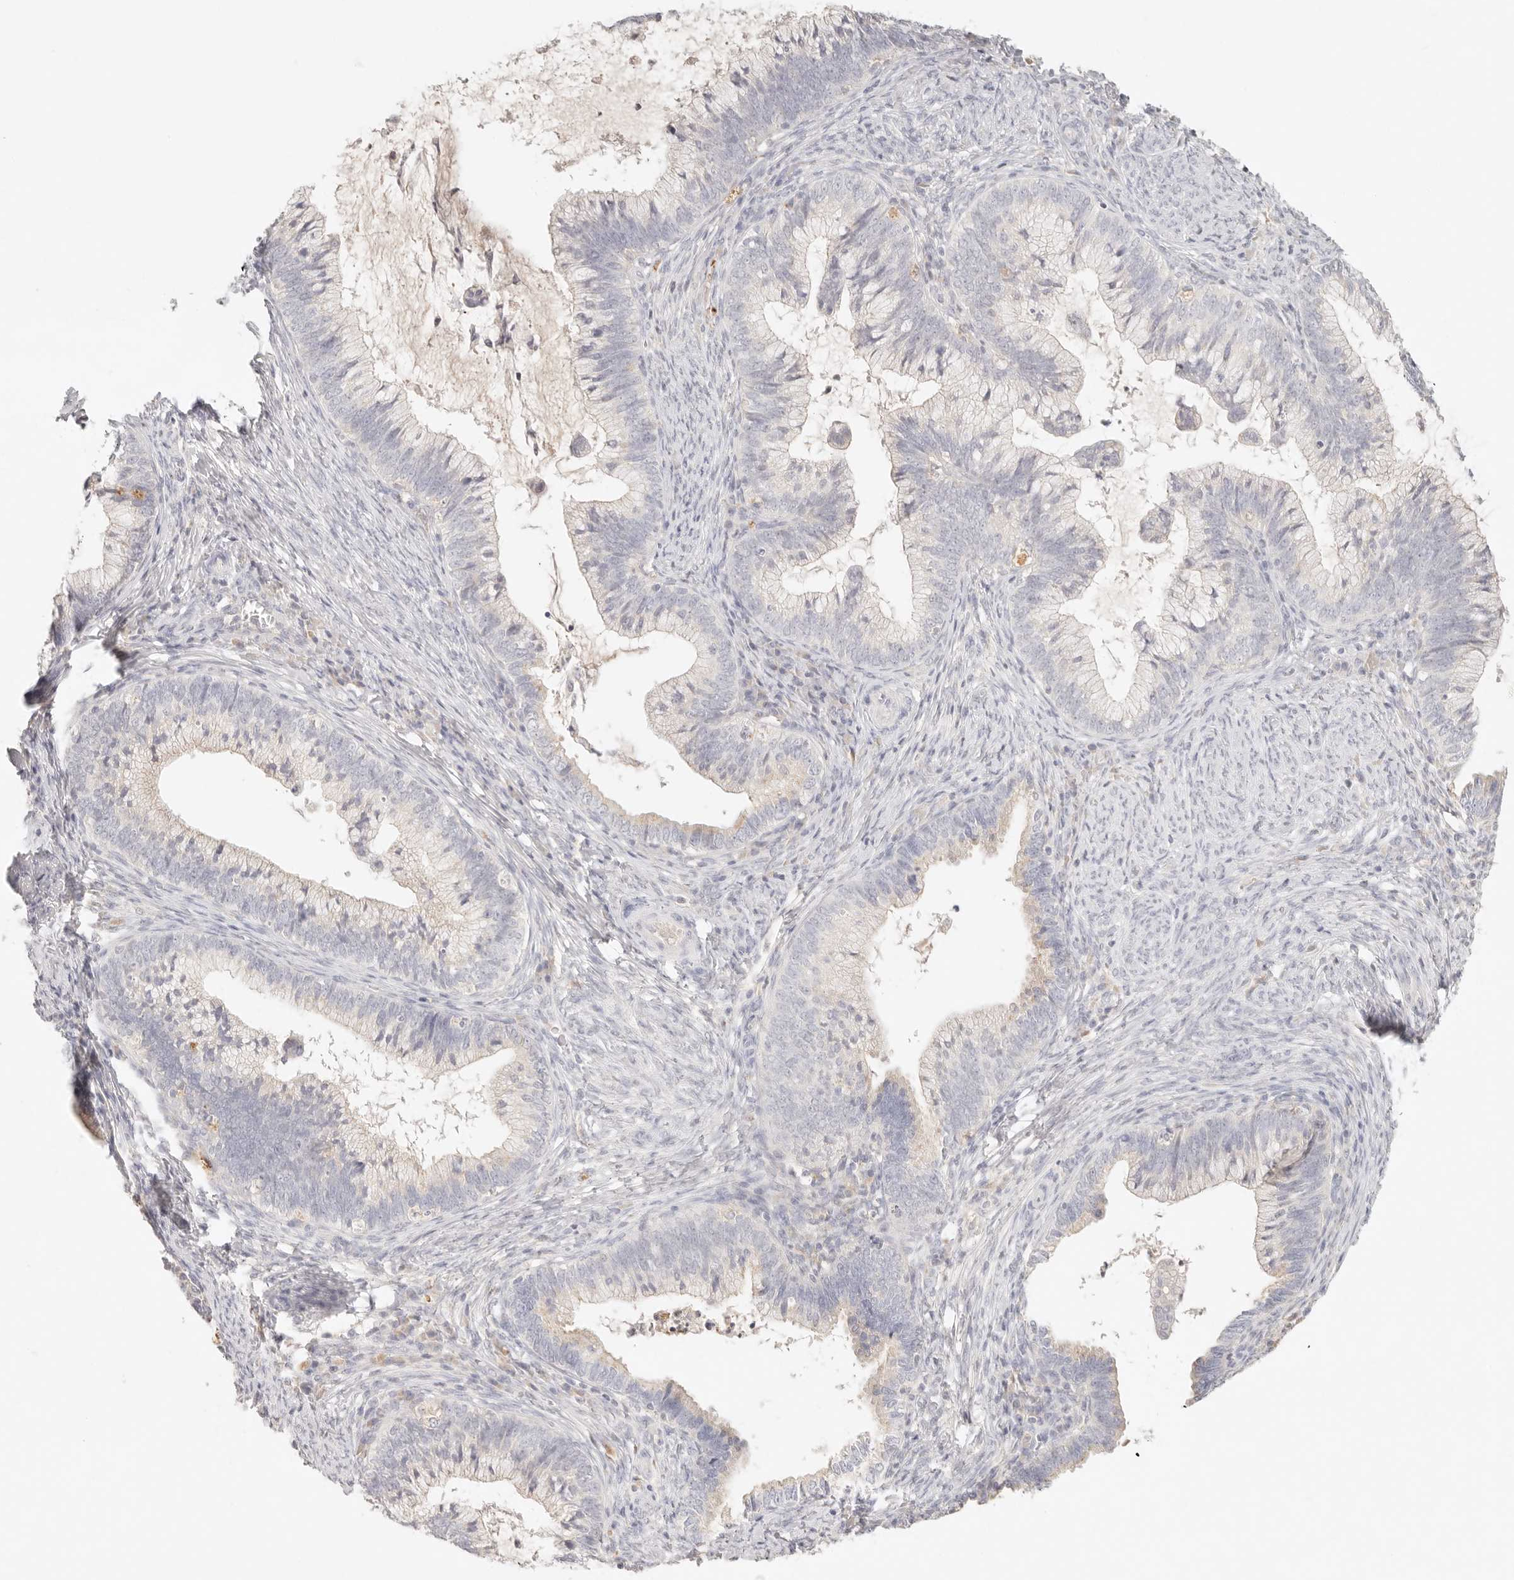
{"staining": {"intensity": "negative", "quantity": "none", "location": "none"}, "tissue": "cervical cancer", "cell_type": "Tumor cells", "image_type": "cancer", "snomed": [{"axis": "morphology", "description": "Adenocarcinoma, NOS"}, {"axis": "topography", "description": "Cervix"}], "caption": "Immunohistochemistry photomicrograph of neoplastic tissue: human cervical adenocarcinoma stained with DAB (3,3'-diaminobenzidine) shows no significant protein staining in tumor cells.", "gene": "CEP120", "patient": {"sex": "female", "age": 36}}